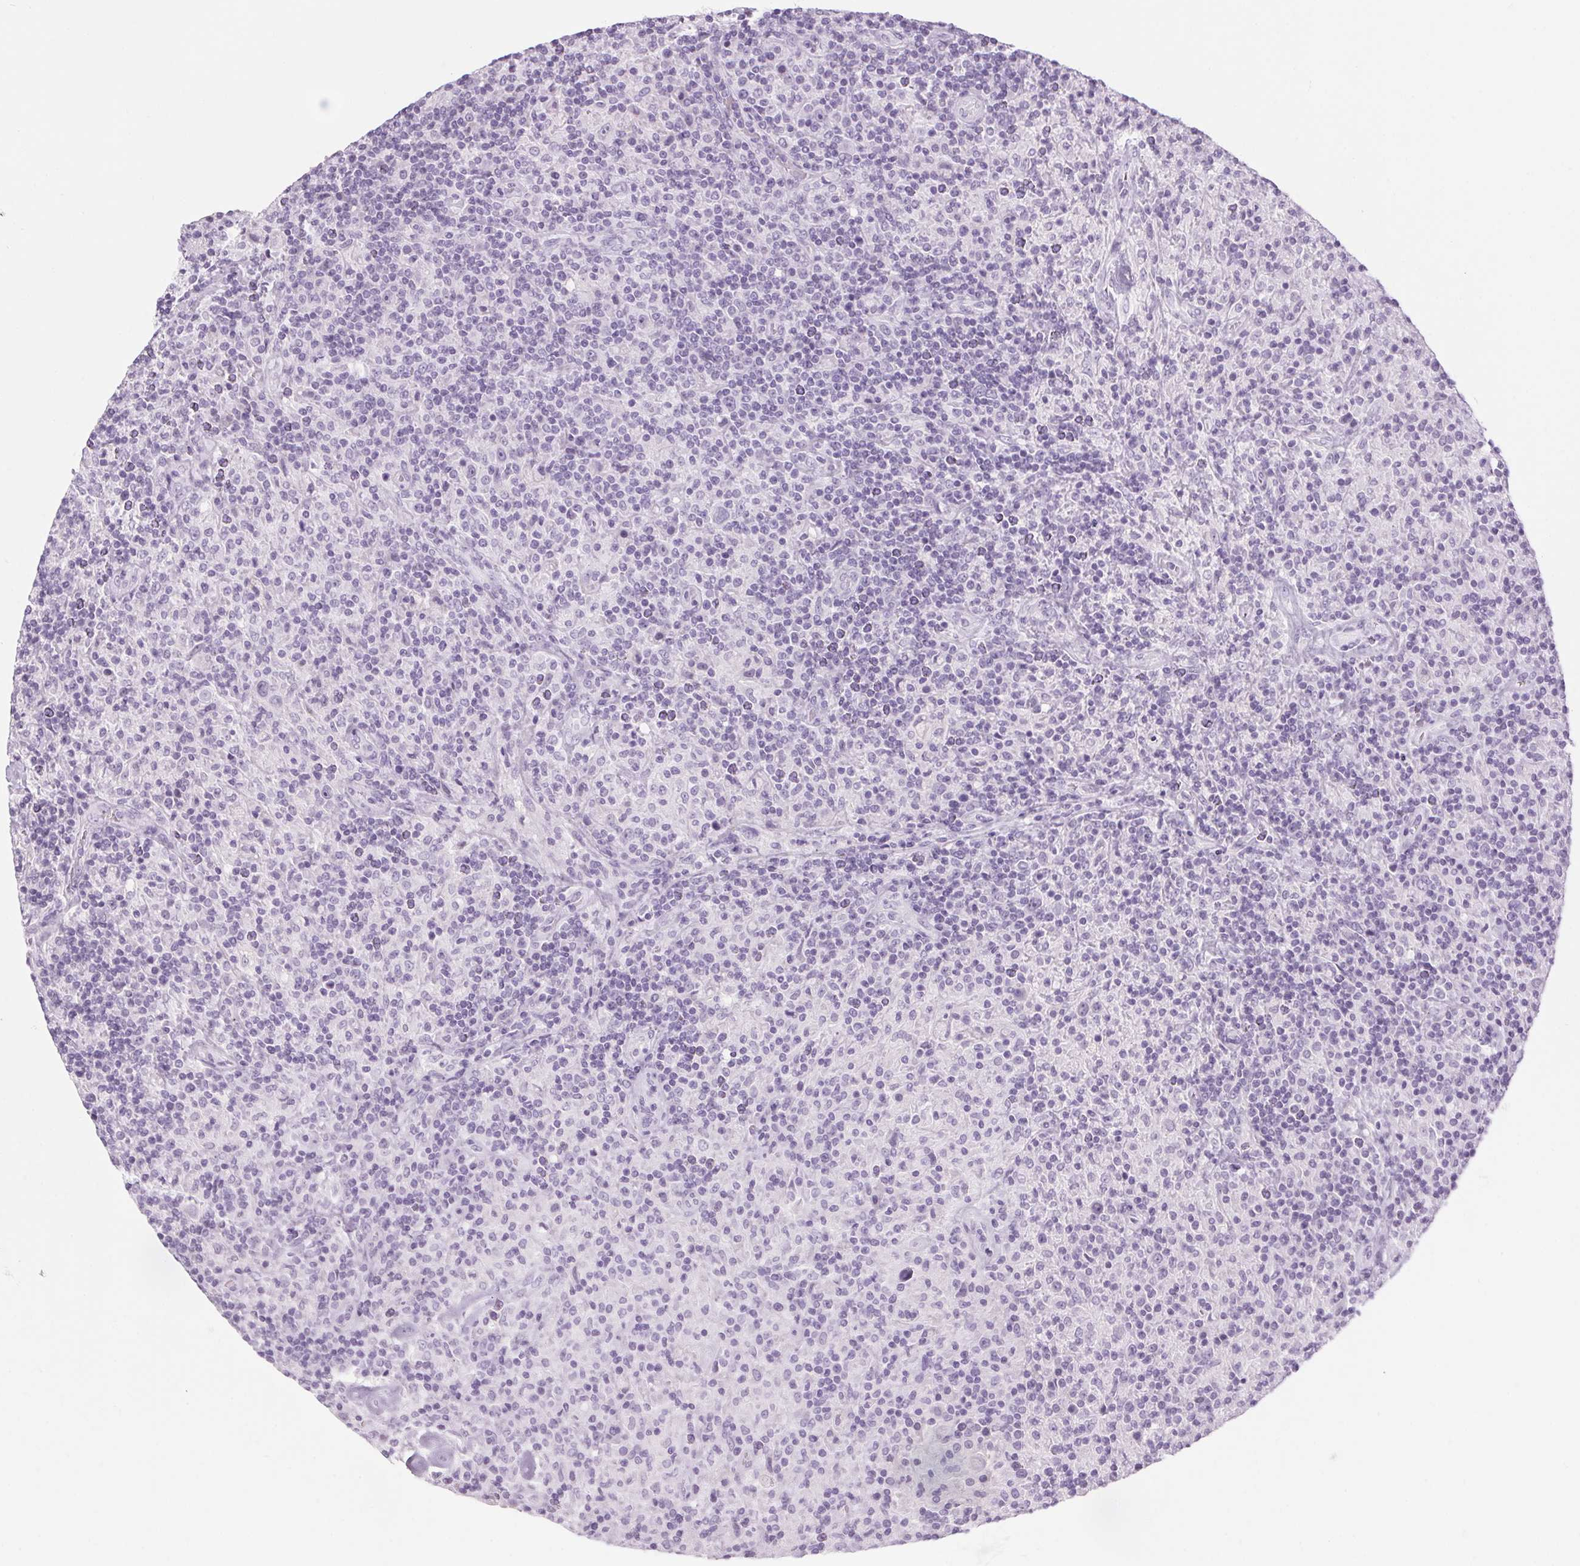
{"staining": {"intensity": "negative", "quantity": "none", "location": "none"}, "tissue": "lymphoma", "cell_type": "Tumor cells", "image_type": "cancer", "snomed": [{"axis": "morphology", "description": "Hodgkin's disease, NOS"}, {"axis": "topography", "description": "Lymph node"}], "caption": "This photomicrograph is of Hodgkin's disease stained with immunohistochemistry (IHC) to label a protein in brown with the nuclei are counter-stained blue. There is no positivity in tumor cells. The staining was performed using DAB to visualize the protein expression in brown, while the nuclei were stained in blue with hematoxylin (Magnification: 20x).", "gene": "RPTN", "patient": {"sex": "male", "age": 70}}